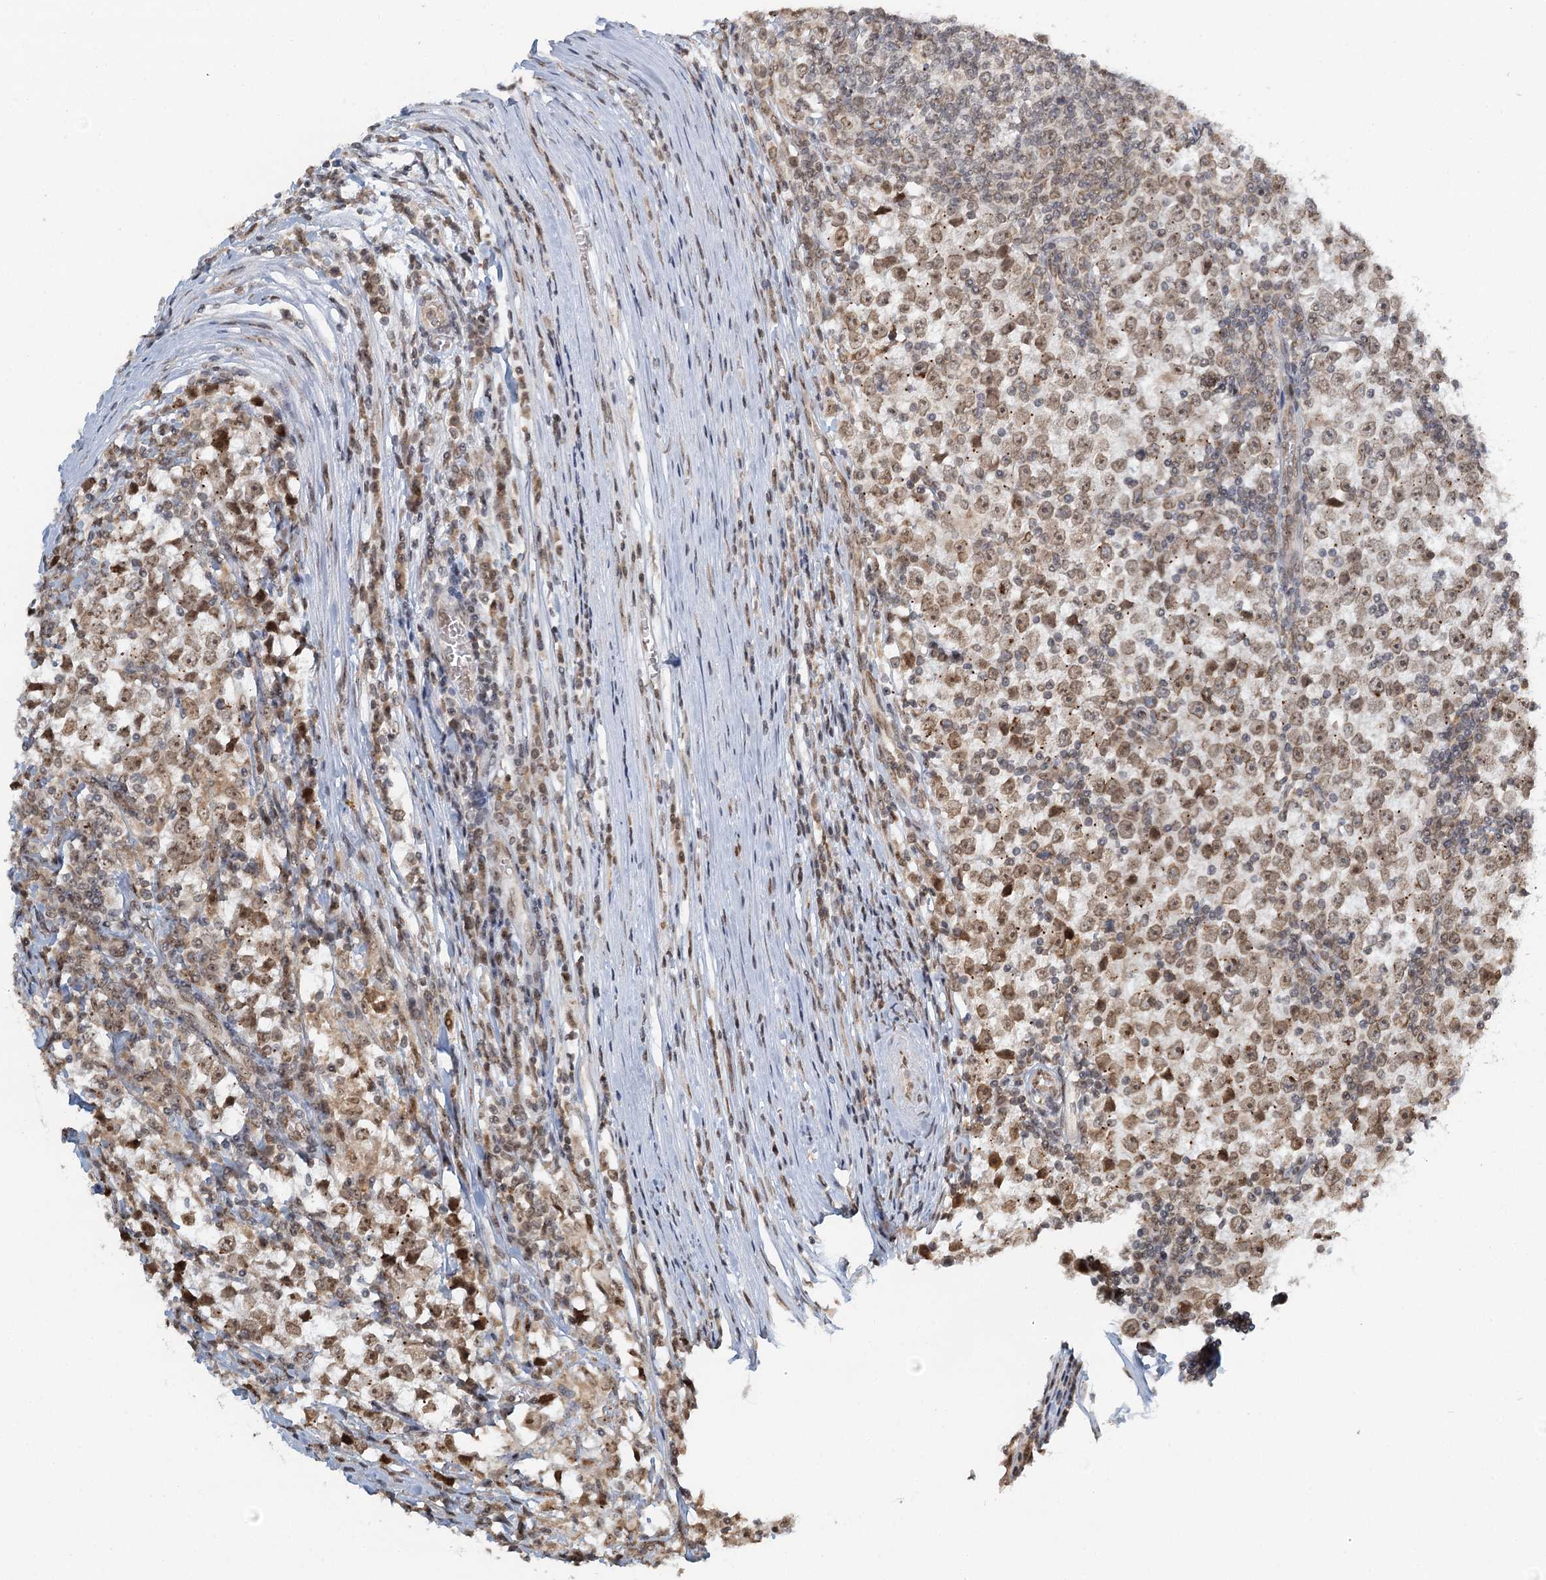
{"staining": {"intensity": "moderate", "quantity": ">75%", "location": "nuclear"}, "tissue": "testis cancer", "cell_type": "Tumor cells", "image_type": "cancer", "snomed": [{"axis": "morphology", "description": "Seminoma, NOS"}, {"axis": "topography", "description": "Testis"}], "caption": "Testis cancer (seminoma) stained for a protein (brown) demonstrates moderate nuclear positive positivity in about >75% of tumor cells.", "gene": "TREX1", "patient": {"sex": "male", "age": 65}}